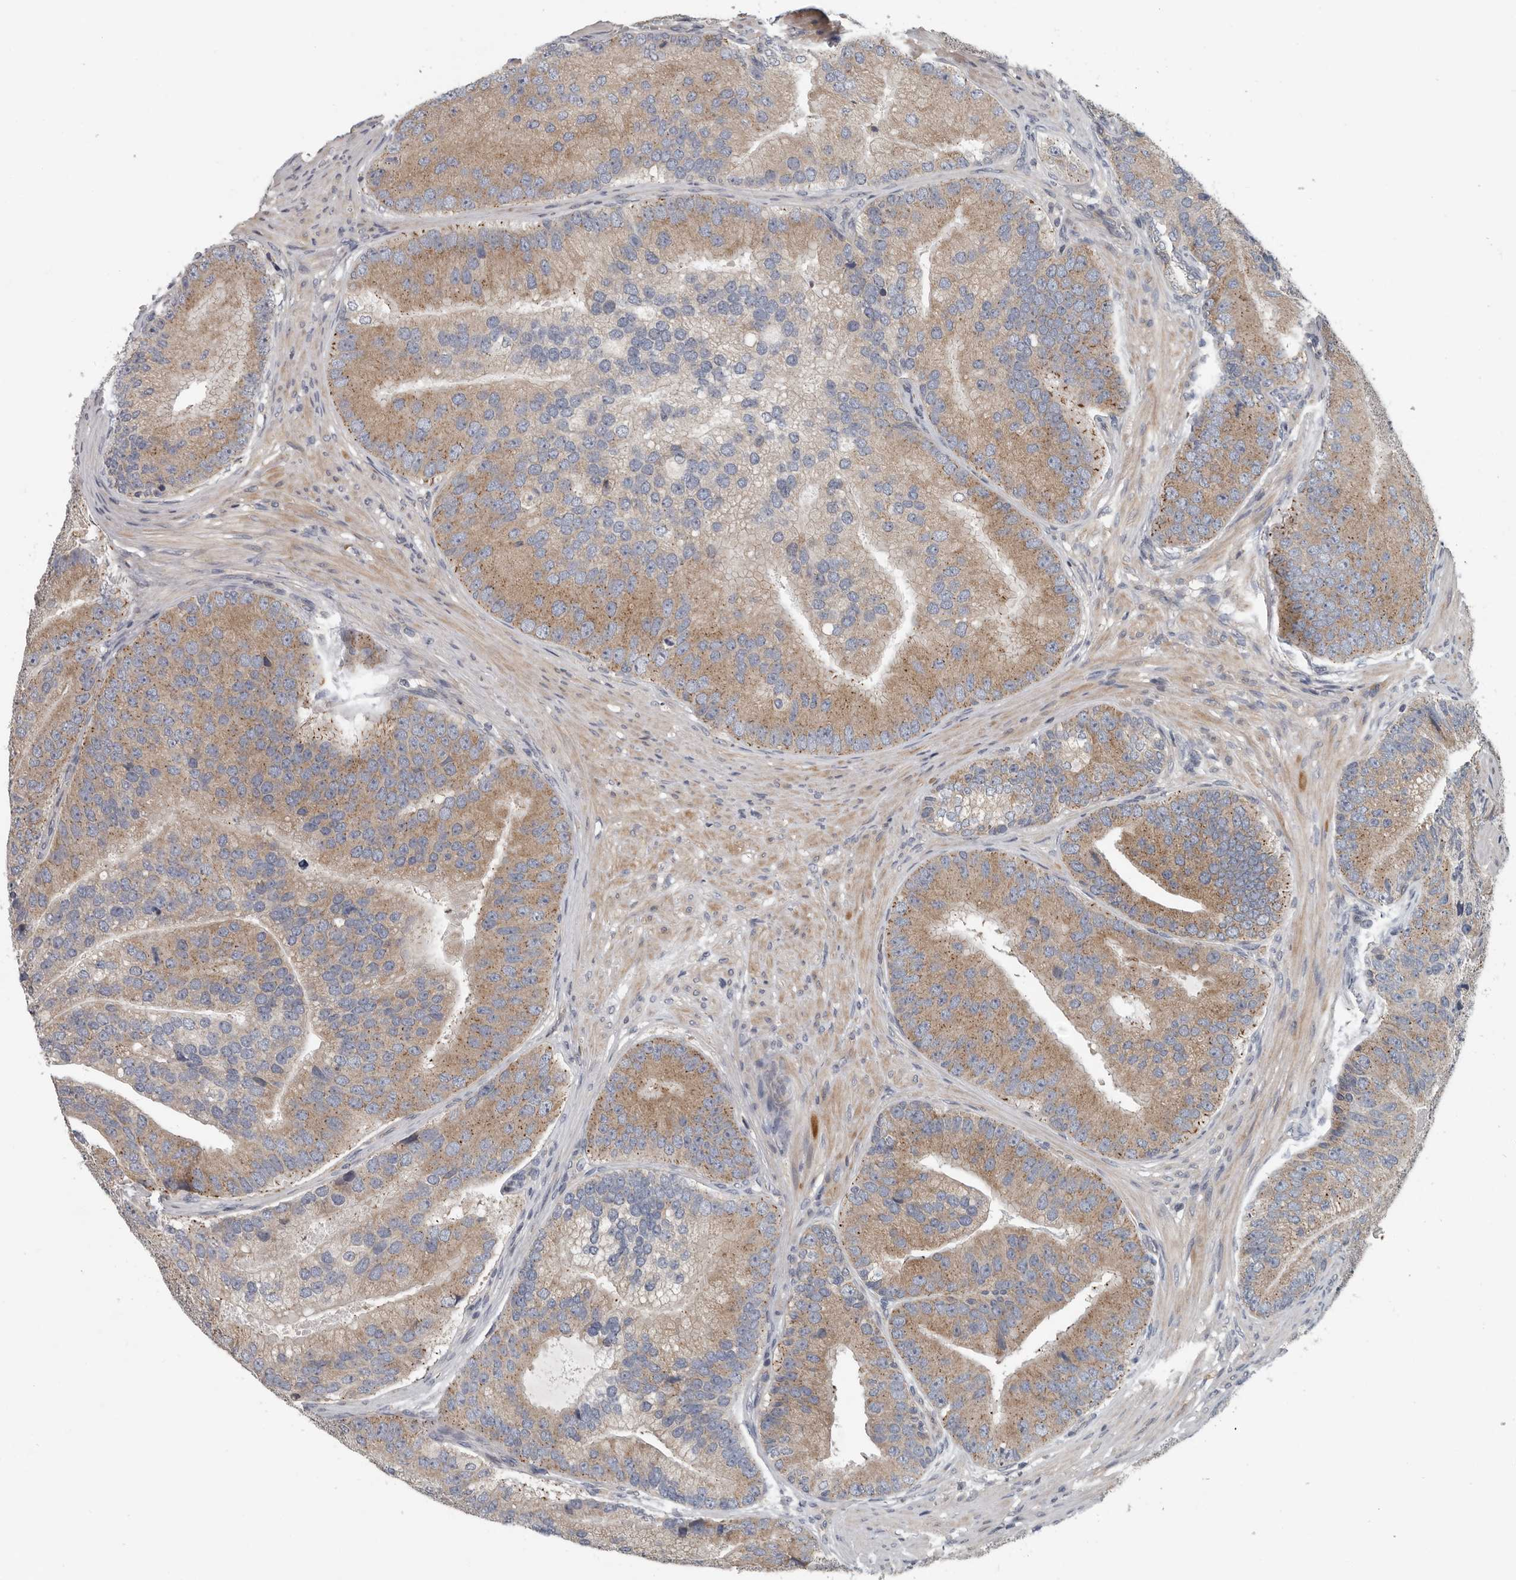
{"staining": {"intensity": "moderate", "quantity": ">75%", "location": "cytoplasmic/membranous"}, "tissue": "prostate cancer", "cell_type": "Tumor cells", "image_type": "cancer", "snomed": [{"axis": "morphology", "description": "Adenocarcinoma, High grade"}, {"axis": "topography", "description": "Prostate"}], "caption": "This histopathology image displays immunohistochemistry staining of prostate cancer (adenocarcinoma (high-grade)), with medium moderate cytoplasmic/membranous expression in about >75% of tumor cells.", "gene": "TMEM199", "patient": {"sex": "male", "age": 70}}